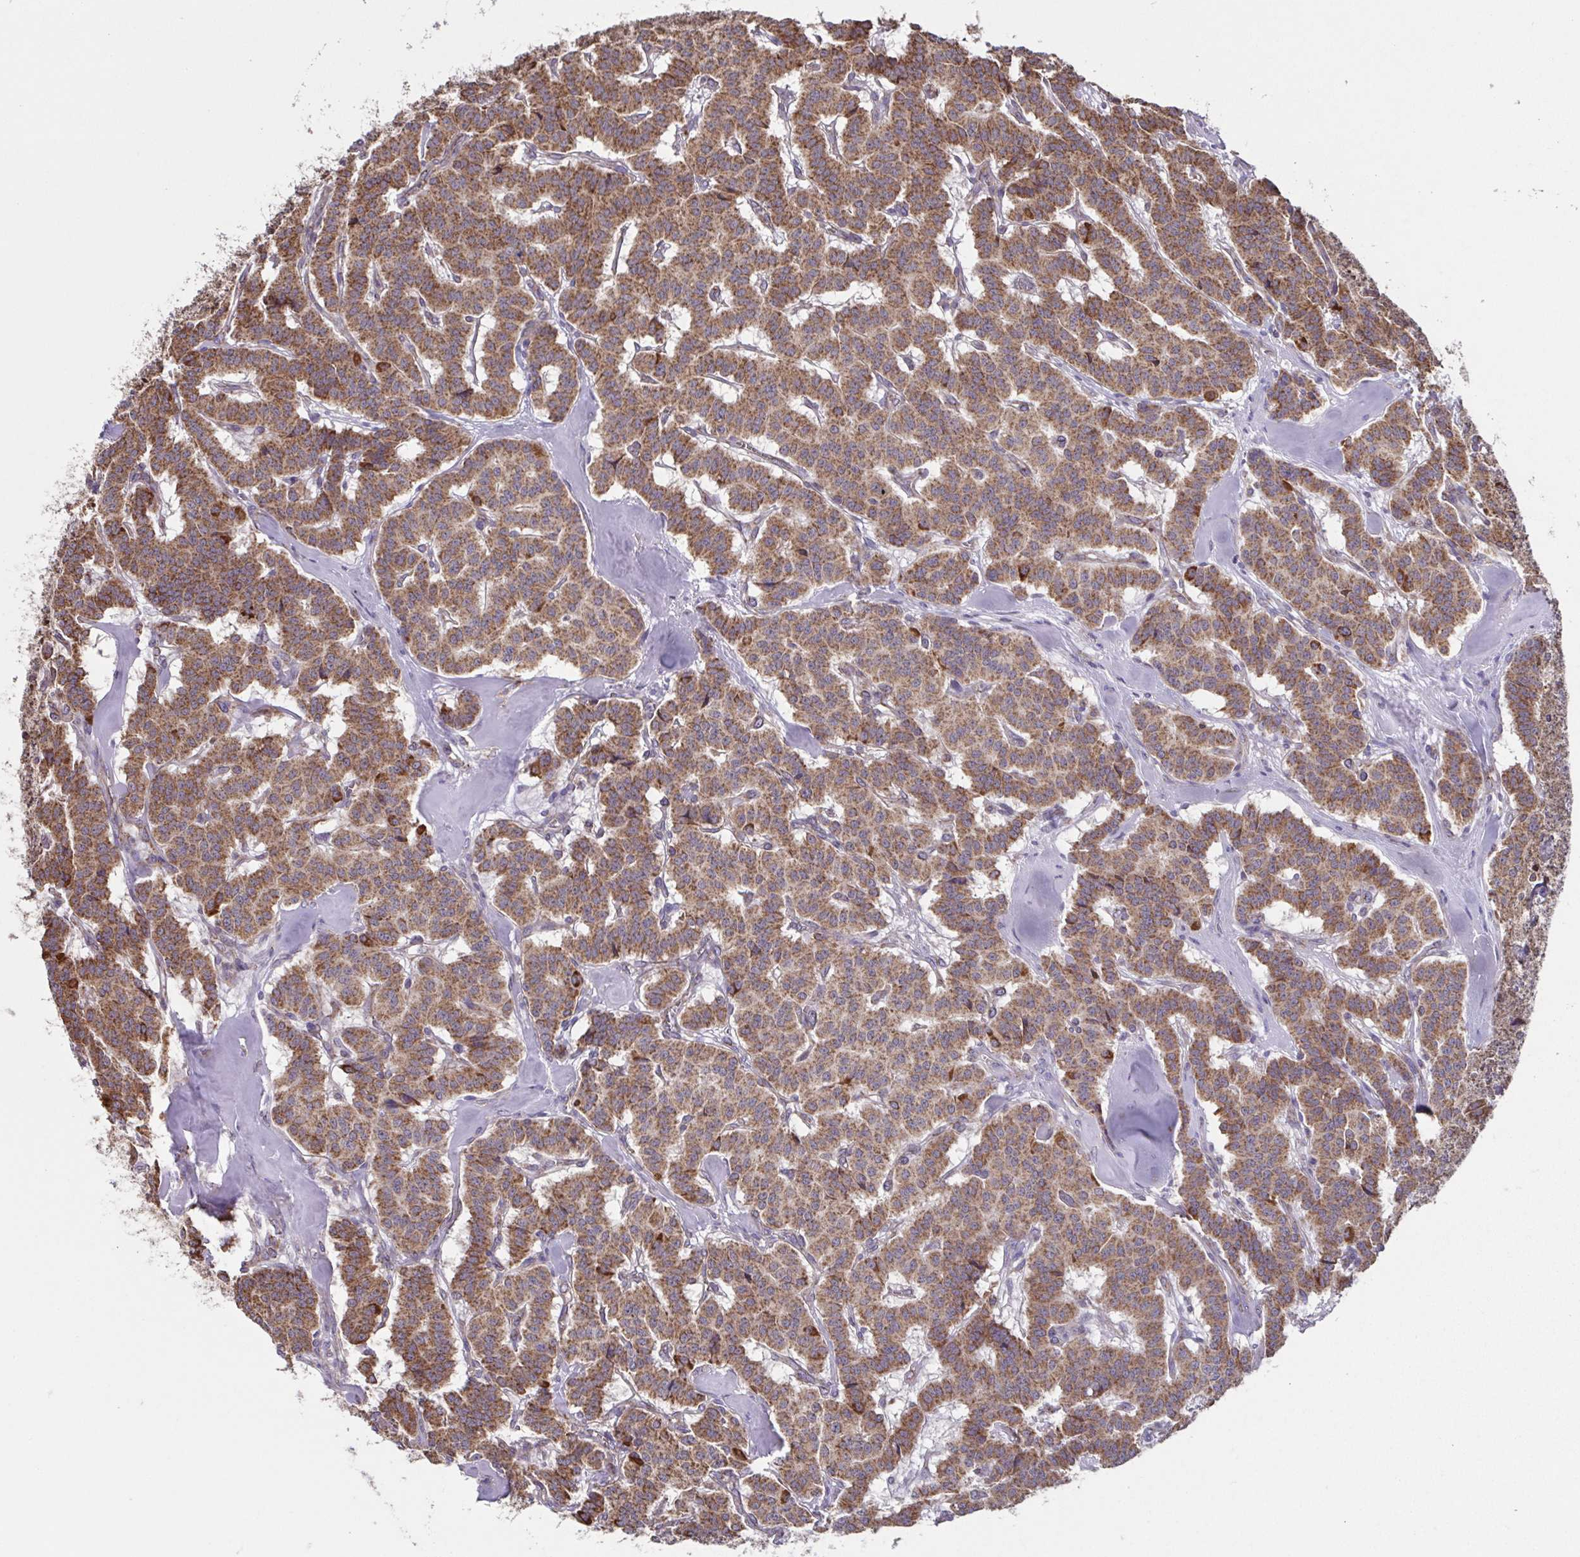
{"staining": {"intensity": "moderate", "quantity": ">75%", "location": "cytoplasmic/membranous"}, "tissue": "carcinoid", "cell_type": "Tumor cells", "image_type": "cancer", "snomed": [{"axis": "morphology", "description": "Normal tissue, NOS"}, {"axis": "morphology", "description": "Carcinoid, malignant, NOS"}, {"axis": "topography", "description": "Lung"}], "caption": "Immunohistochemistry image of neoplastic tissue: carcinoid stained using immunohistochemistry (IHC) exhibits medium levels of moderate protein expression localized specifically in the cytoplasmic/membranous of tumor cells, appearing as a cytoplasmic/membranous brown color.", "gene": "DIP2B", "patient": {"sex": "female", "age": 46}}